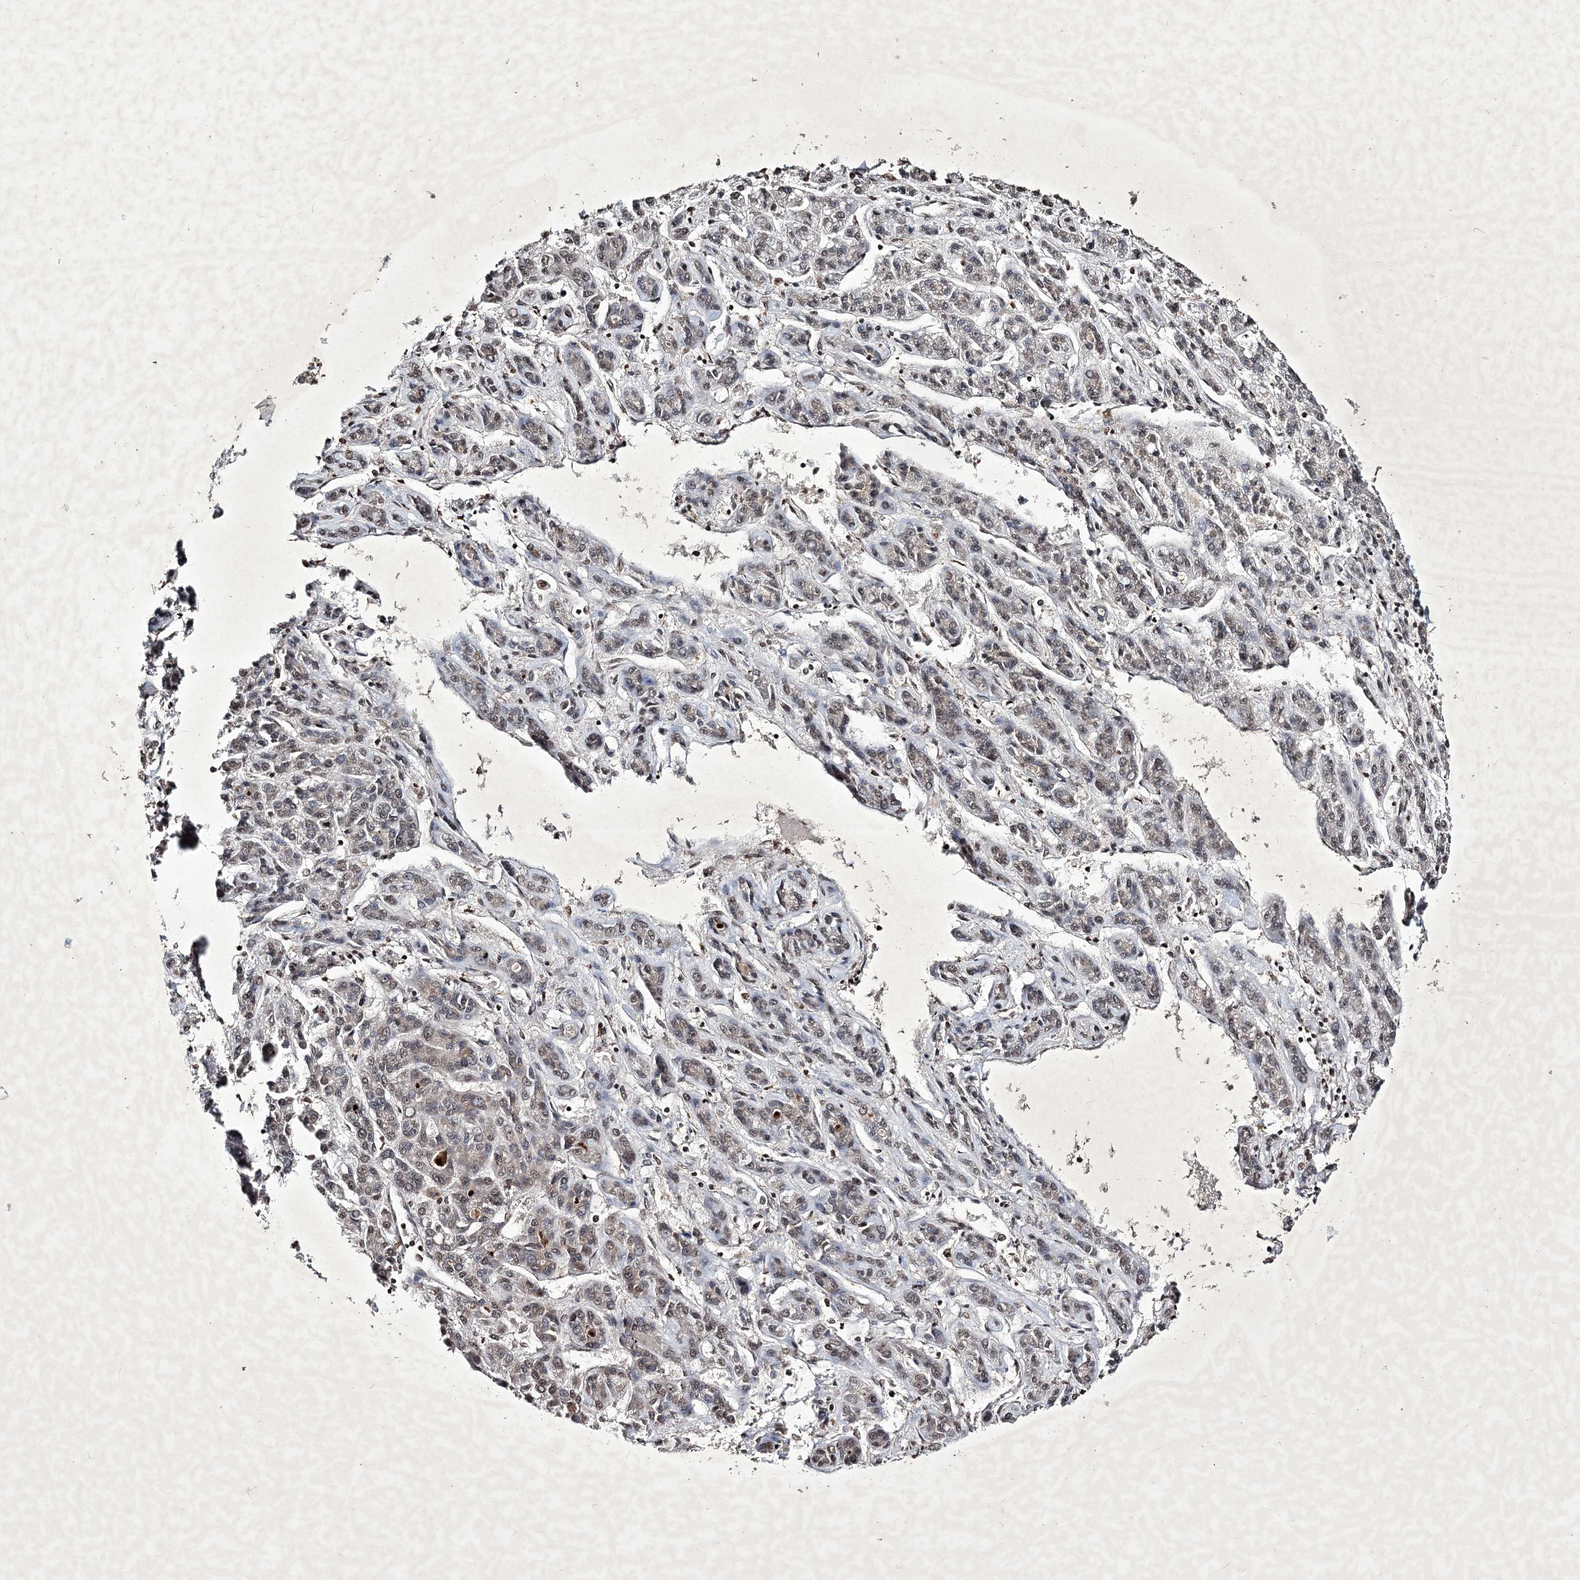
{"staining": {"intensity": "weak", "quantity": ">75%", "location": "cytoplasmic/membranous,nuclear"}, "tissue": "liver cancer", "cell_type": "Tumor cells", "image_type": "cancer", "snomed": [{"axis": "morphology", "description": "Carcinoma, Hepatocellular, NOS"}, {"axis": "topography", "description": "Liver"}], "caption": "There is low levels of weak cytoplasmic/membranous and nuclear expression in tumor cells of liver hepatocellular carcinoma, as demonstrated by immunohistochemical staining (brown color).", "gene": "SOWAHB", "patient": {"sex": "male", "age": 70}}